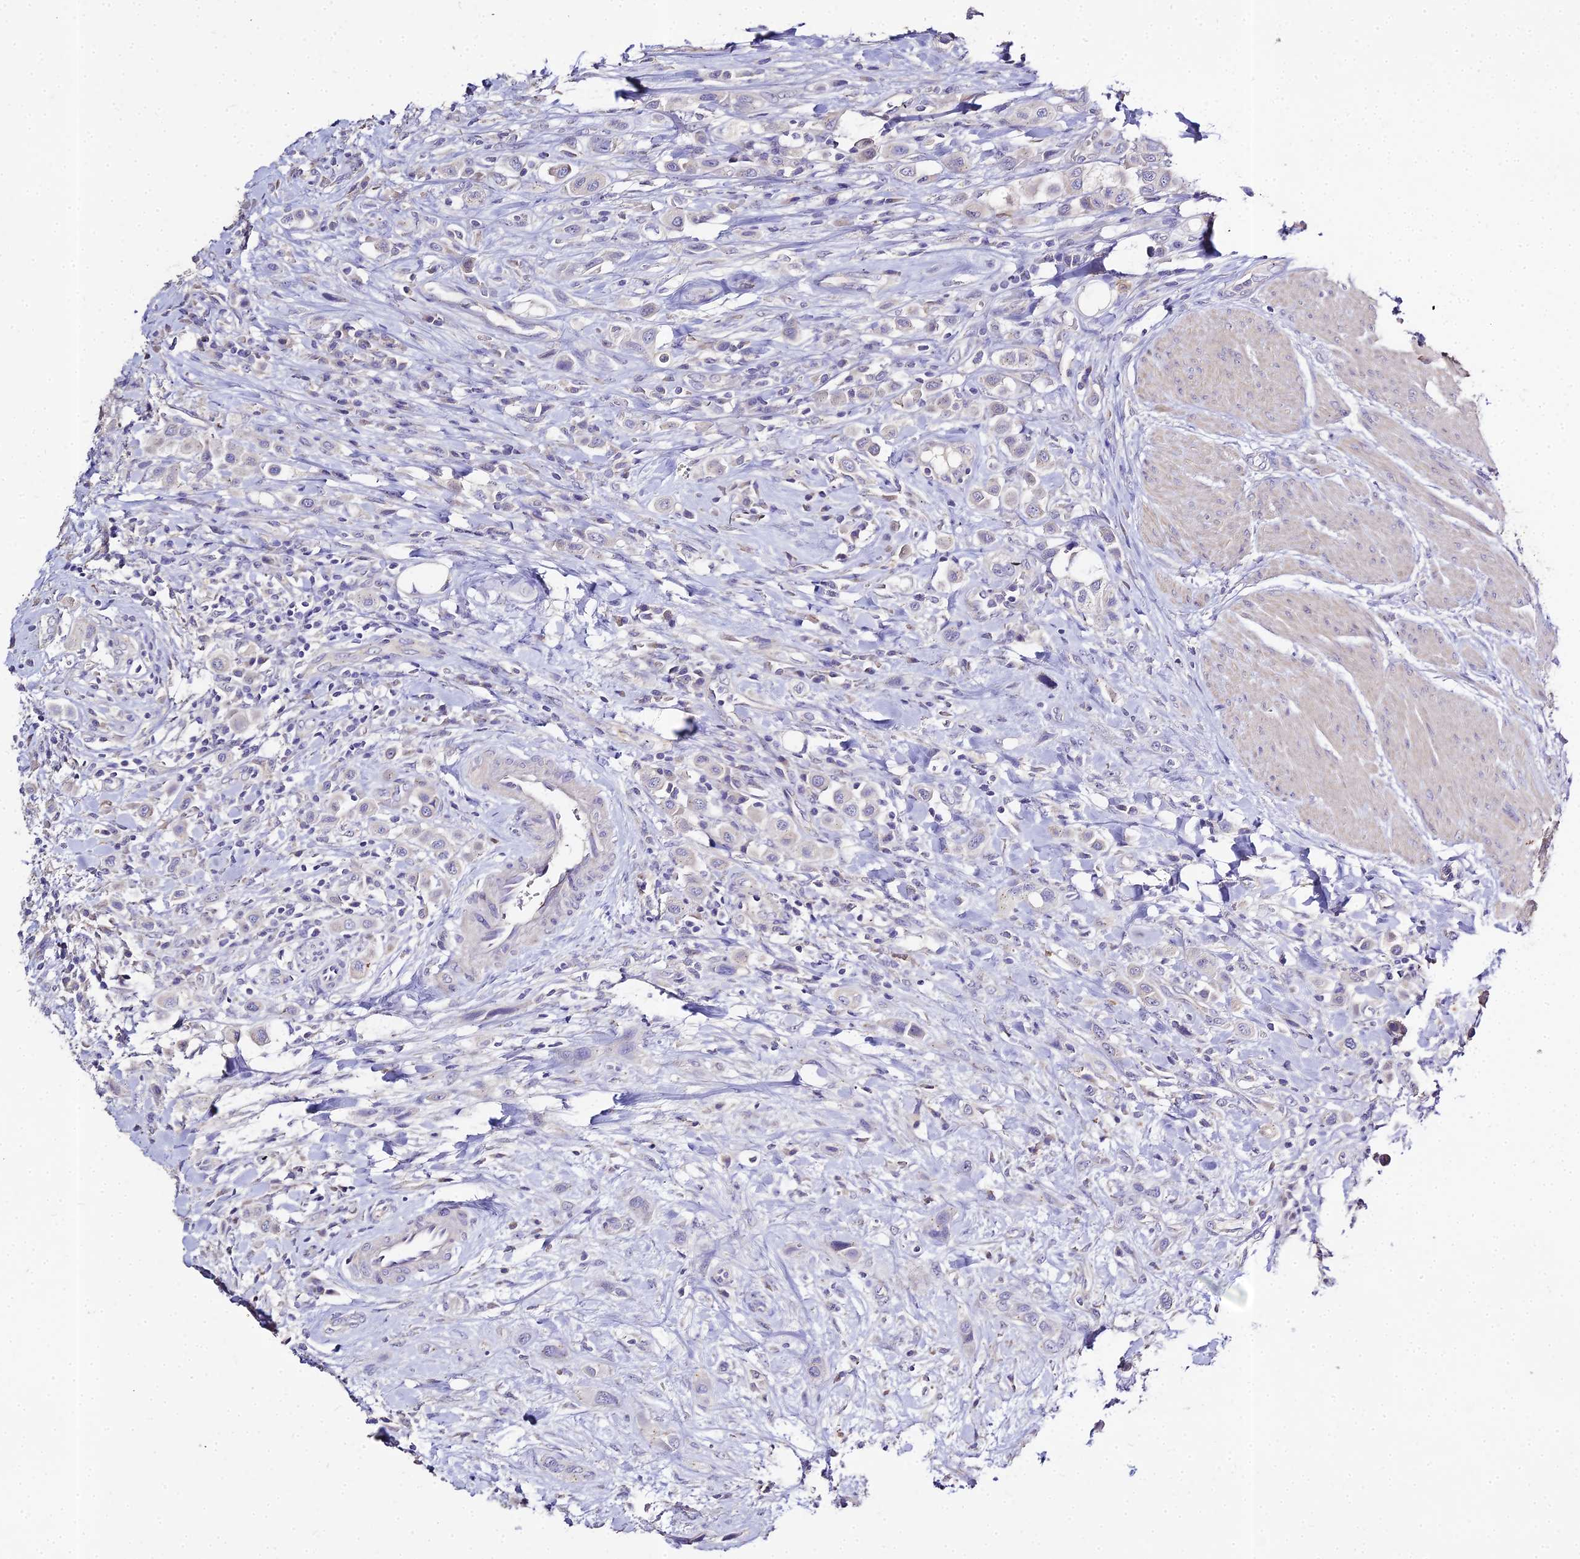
{"staining": {"intensity": "negative", "quantity": "none", "location": "none"}, "tissue": "urothelial cancer", "cell_type": "Tumor cells", "image_type": "cancer", "snomed": [{"axis": "morphology", "description": "Urothelial carcinoma, High grade"}, {"axis": "topography", "description": "Urinary bladder"}], "caption": "Immunohistochemical staining of human urothelial cancer shows no significant positivity in tumor cells.", "gene": "GLYAT", "patient": {"sex": "male", "age": 50}}